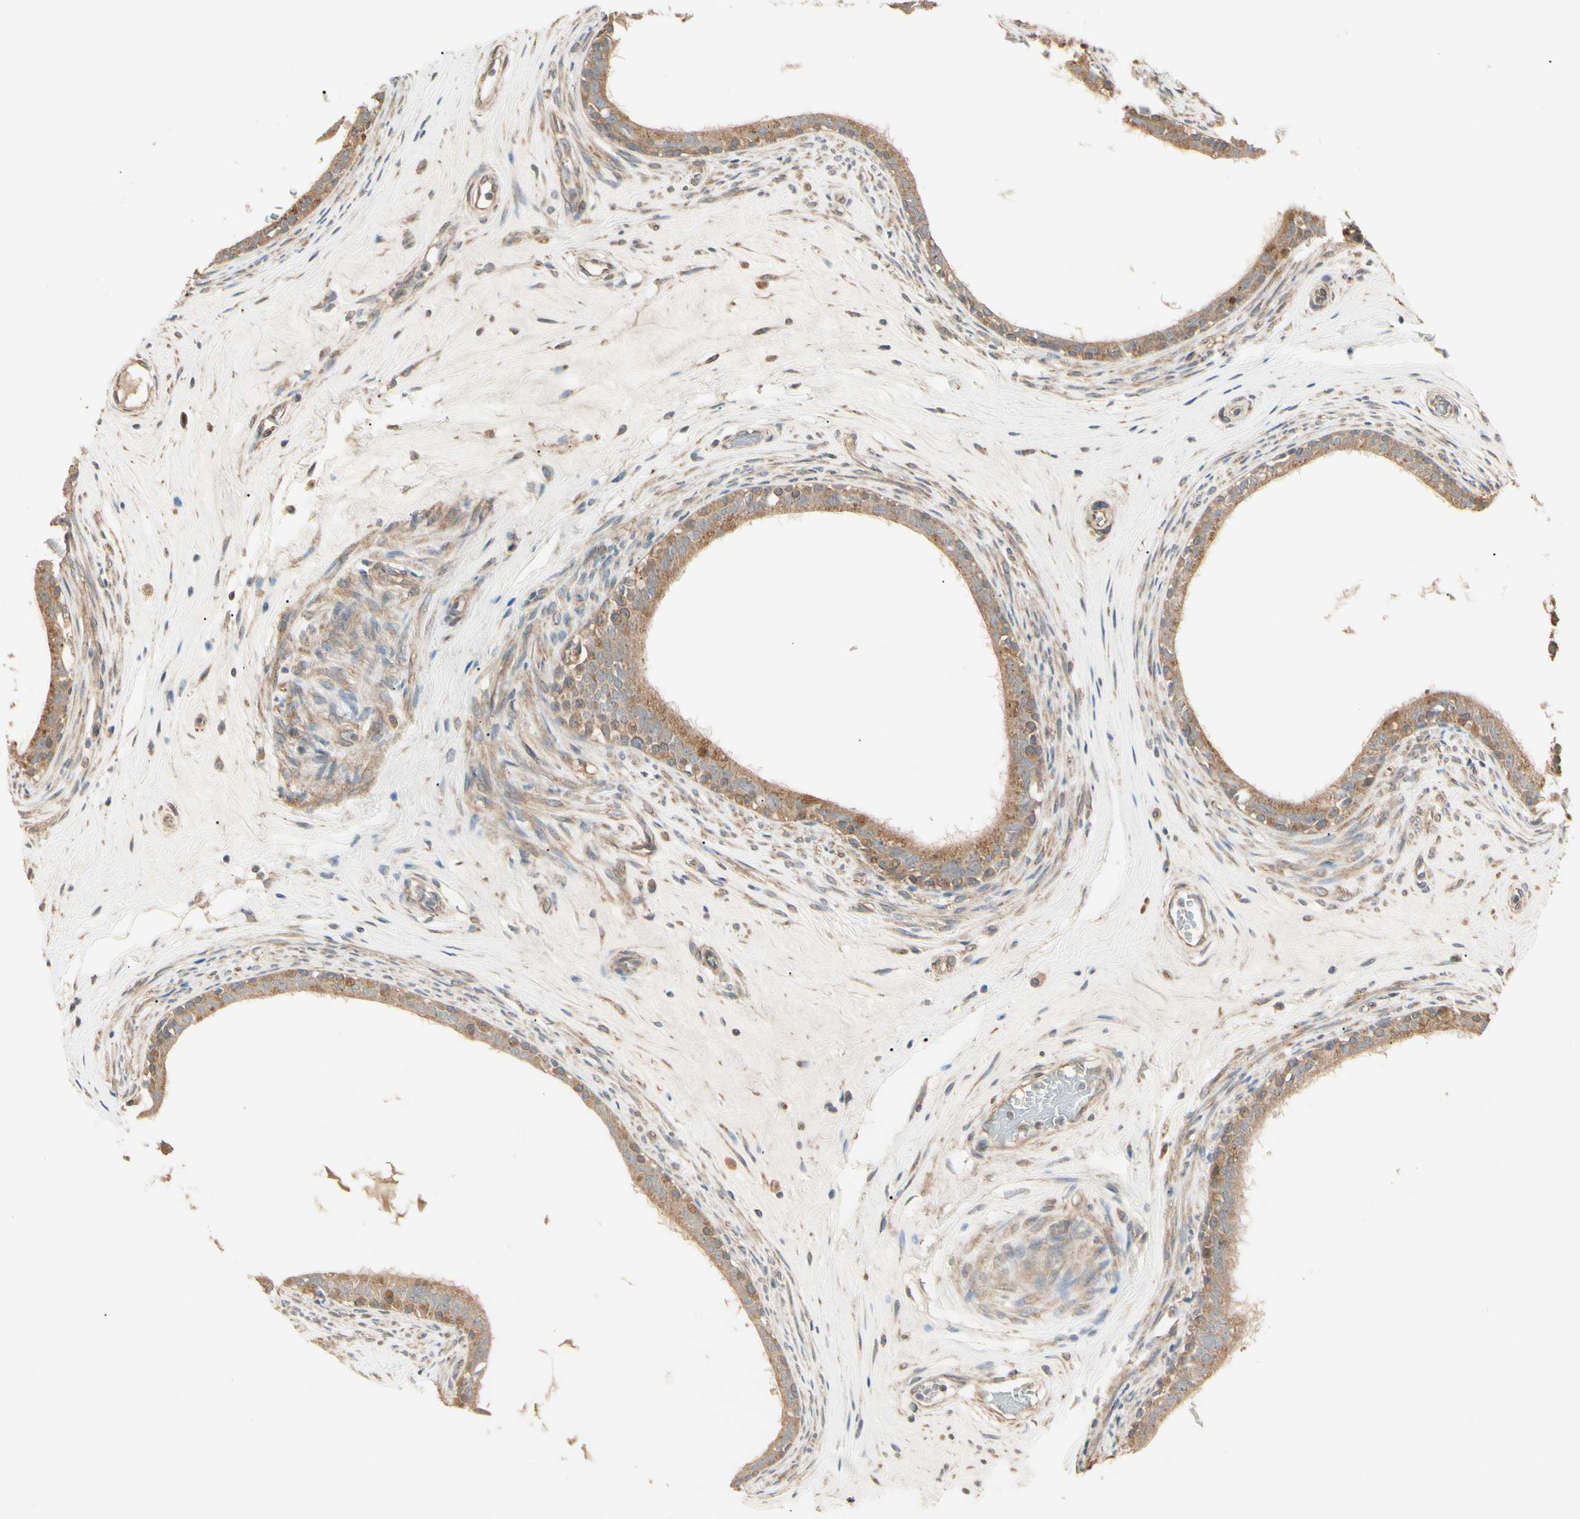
{"staining": {"intensity": "moderate", "quantity": ">75%", "location": "cytoplasmic/membranous"}, "tissue": "epididymis", "cell_type": "Glandular cells", "image_type": "normal", "snomed": [{"axis": "morphology", "description": "Normal tissue, NOS"}, {"axis": "morphology", "description": "Inflammation, NOS"}, {"axis": "topography", "description": "Epididymis"}], "caption": "Immunohistochemical staining of benign epididymis exhibits >75% levels of moderate cytoplasmic/membranous protein positivity in approximately >75% of glandular cells.", "gene": "IRAG1", "patient": {"sex": "male", "age": 84}}